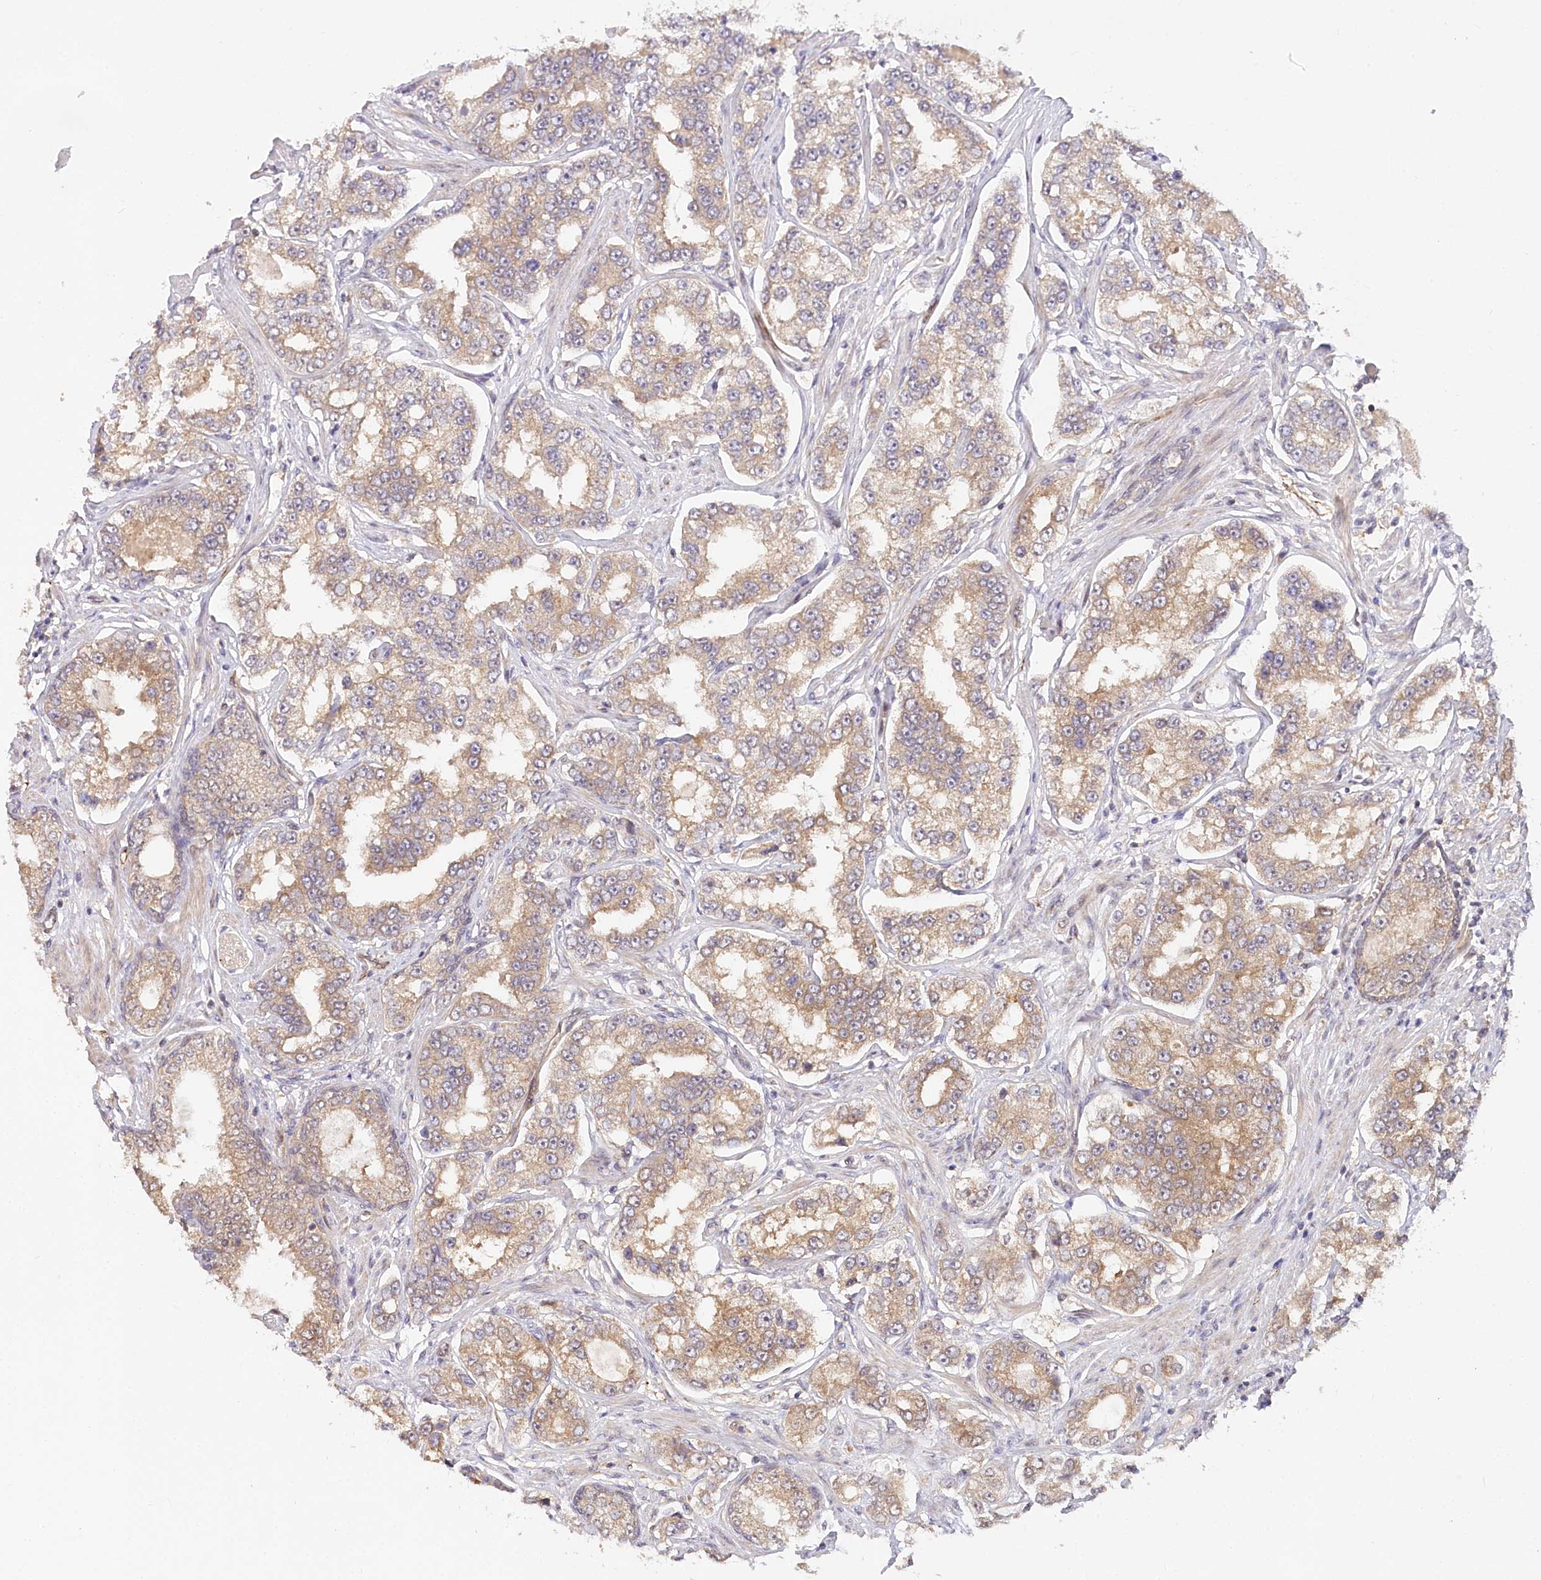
{"staining": {"intensity": "weak", "quantity": ">75%", "location": "cytoplasmic/membranous"}, "tissue": "prostate cancer", "cell_type": "Tumor cells", "image_type": "cancer", "snomed": [{"axis": "morphology", "description": "Normal tissue, NOS"}, {"axis": "morphology", "description": "Adenocarcinoma, High grade"}, {"axis": "topography", "description": "Prostate"}], "caption": "Adenocarcinoma (high-grade) (prostate) stained with a brown dye shows weak cytoplasmic/membranous positive expression in about >75% of tumor cells.", "gene": "CEP70", "patient": {"sex": "male", "age": 83}}